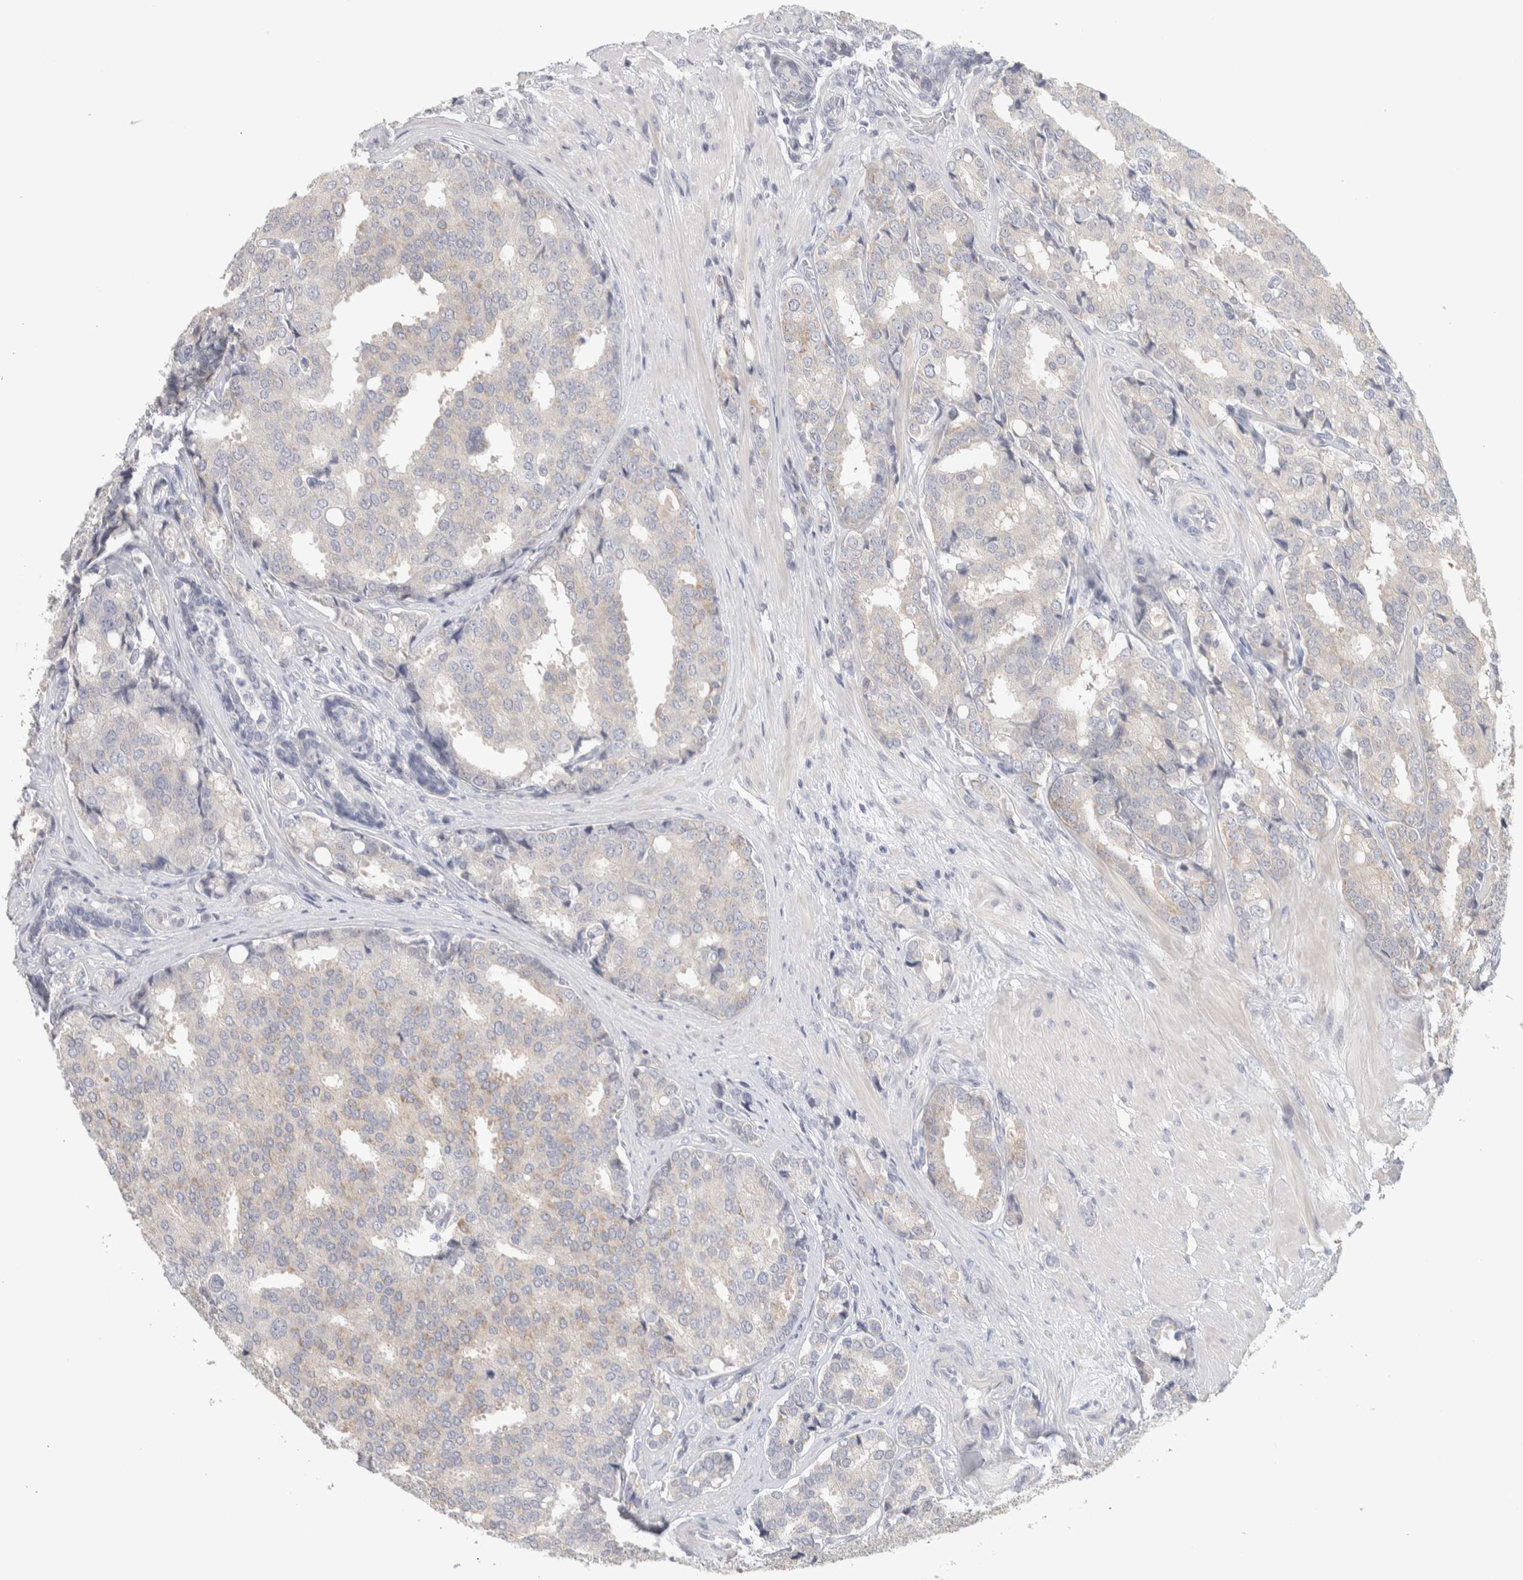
{"staining": {"intensity": "weak", "quantity": "<25%", "location": "cytoplasmic/membranous"}, "tissue": "prostate cancer", "cell_type": "Tumor cells", "image_type": "cancer", "snomed": [{"axis": "morphology", "description": "Adenocarcinoma, High grade"}, {"axis": "topography", "description": "Prostate"}], "caption": "This is an IHC micrograph of human prostate cancer. There is no expression in tumor cells.", "gene": "DCXR", "patient": {"sex": "male", "age": 50}}